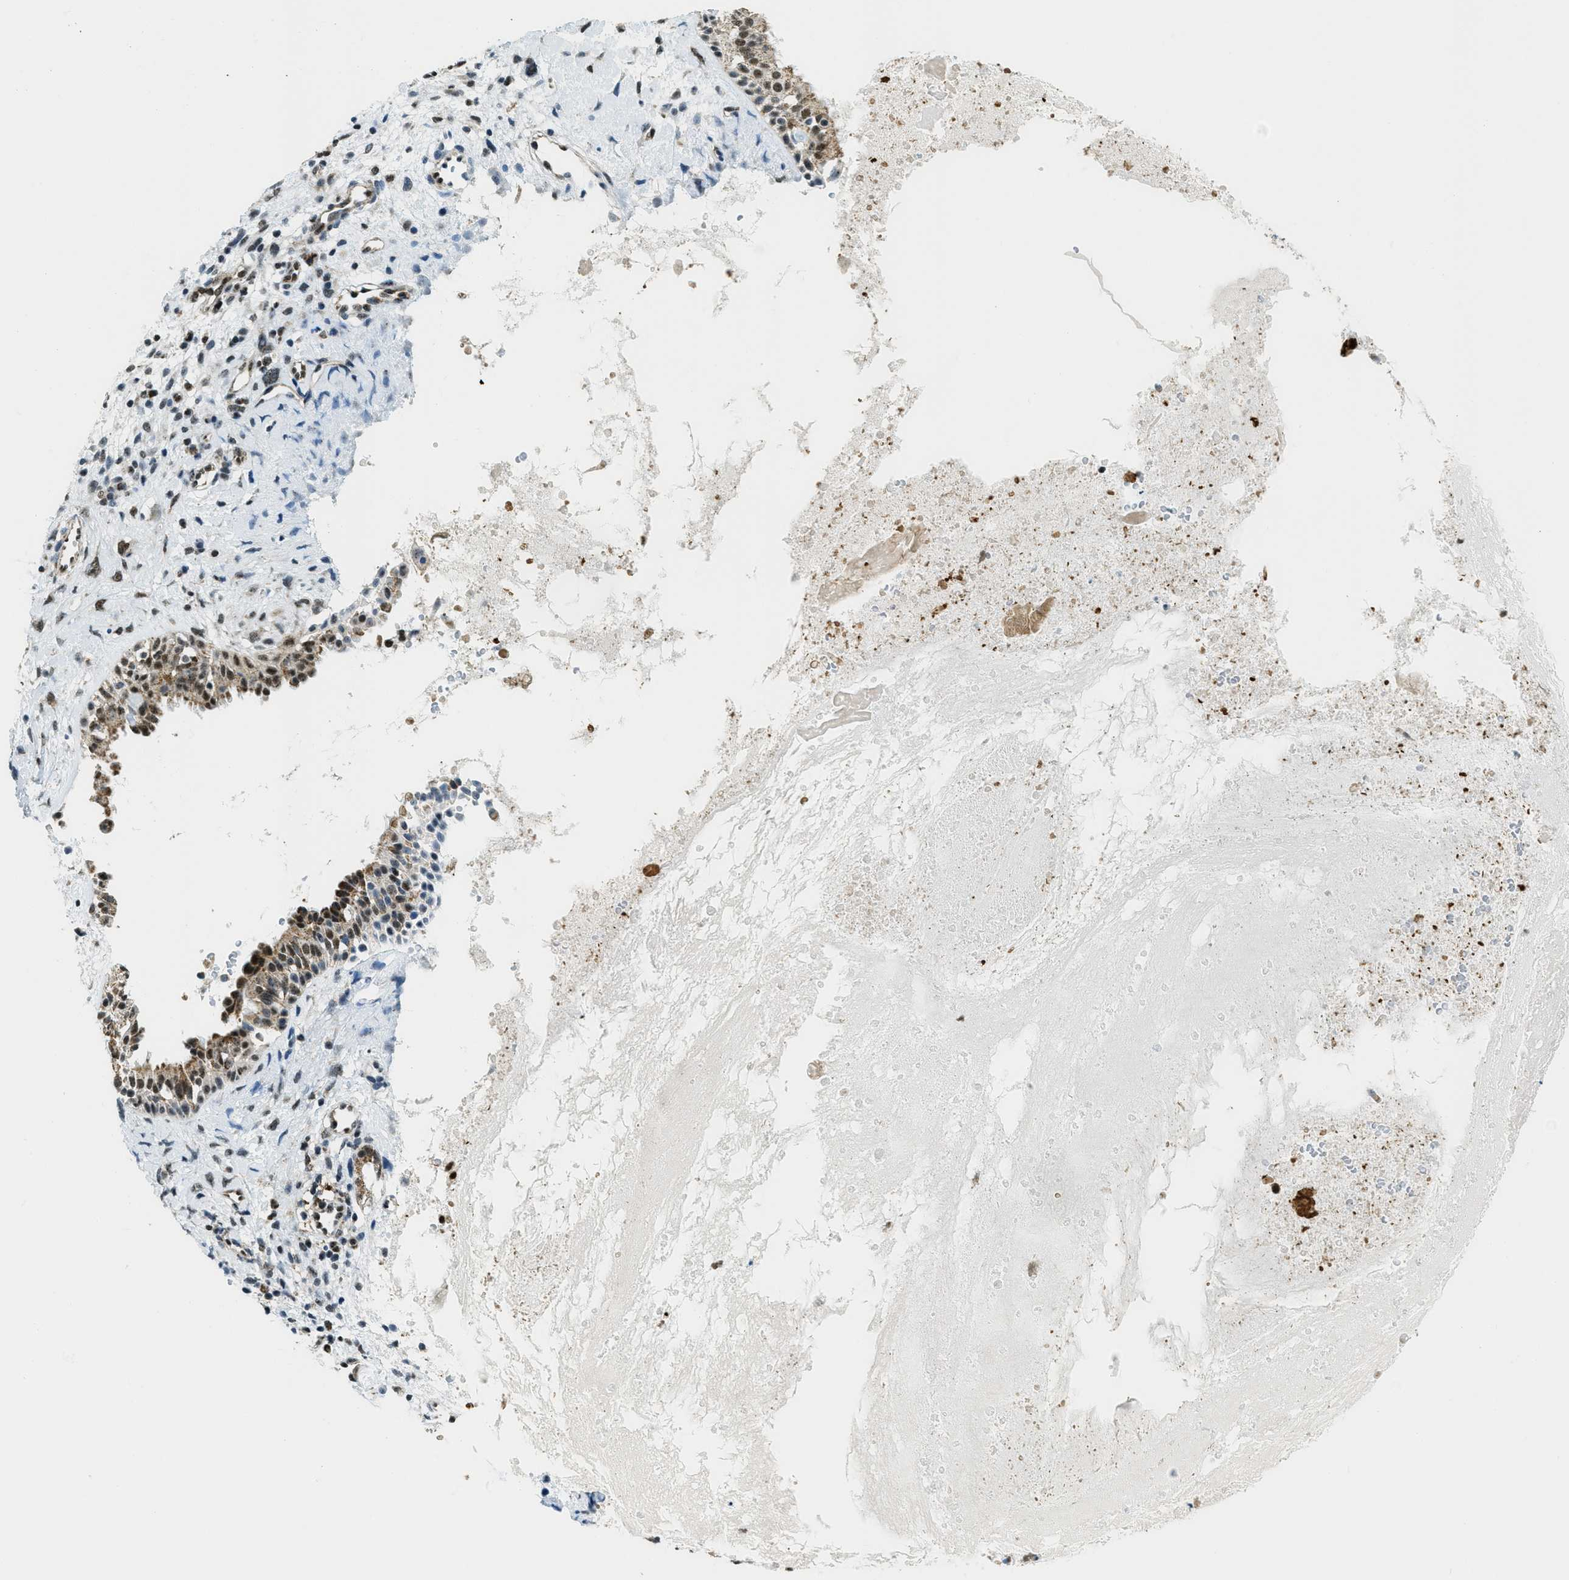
{"staining": {"intensity": "strong", "quantity": ">75%", "location": "cytoplasmic/membranous,nuclear"}, "tissue": "nasopharynx", "cell_type": "Respiratory epithelial cells", "image_type": "normal", "snomed": [{"axis": "morphology", "description": "Normal tissue, NOS"}, {"axis": "topography", "description": "Nasopharynx"}], "caption": "Protein analysis of normal nasopharynx reveals strong cytoplasmic/membranous,nuclear positivity in about >75% of respiratory epithelial cells.", "gene": "SP100", "patient": {"sex": "male", "age": 22}}